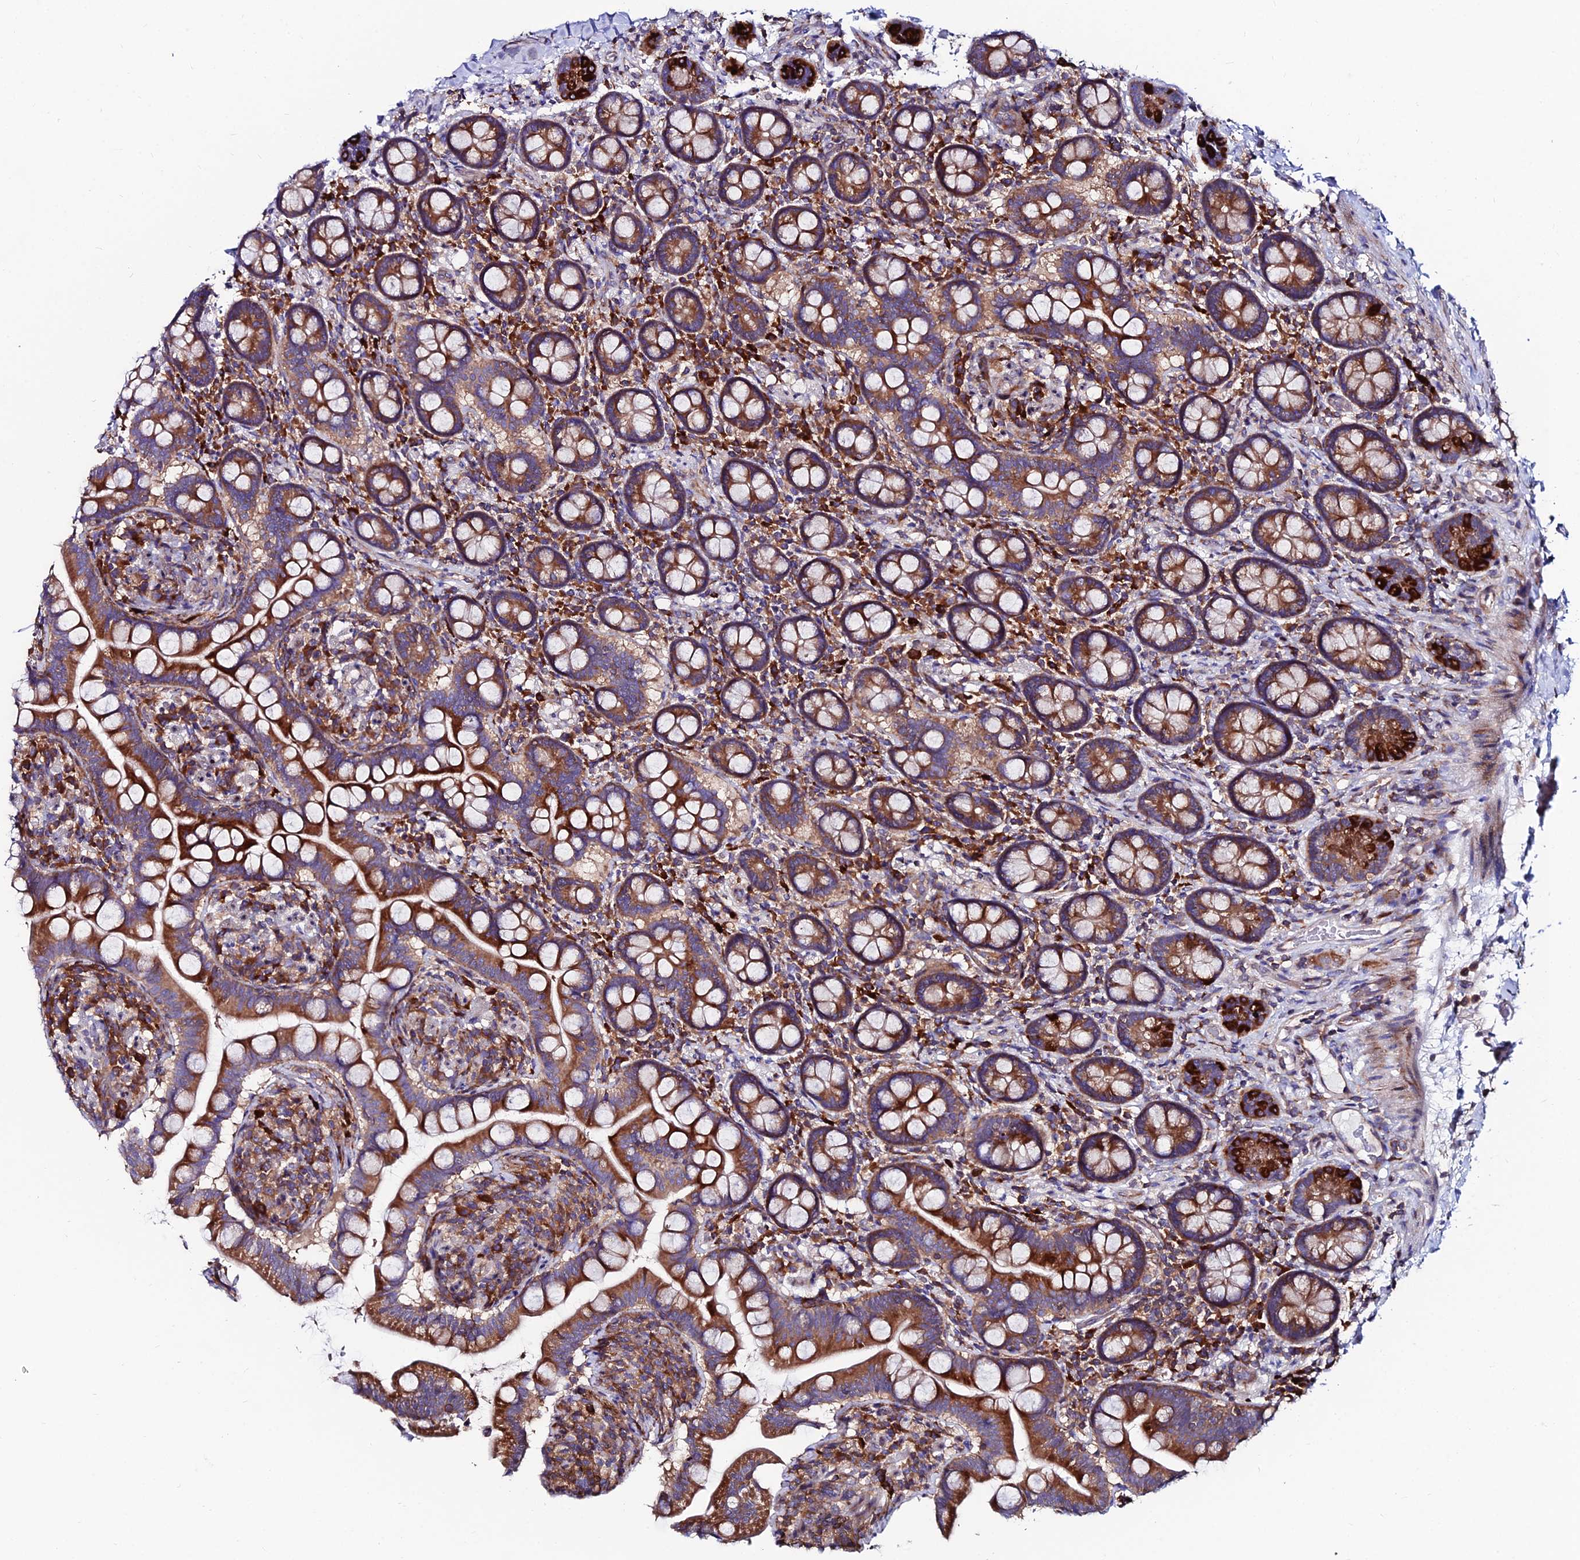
{"staining": {"intensity": "strong", "quantity": ">75%", "location": "cytoplasmic/membranous"}, "tissue": "small intestine", "cell_type": "Glandular cells", "image_type": "normal", "snomed": [{"axis": "morphology", "description": "Normal tissue, NOS"}, {"axis": "topography", "description": "Small intestine"}], "caption": "Immunohistochemistry (IHC) image of unremarkable small intestine: small intestine stained using immunohistochemistry (IHC) exhibits high levels of strong protein expression localized specifically in the cytoplasmic/membranous of glandular cells, appearing as a cytoplasmic/membranous brown color.", "gene": "EIF3K", "patient": {"sex": "female", "age": 64}}